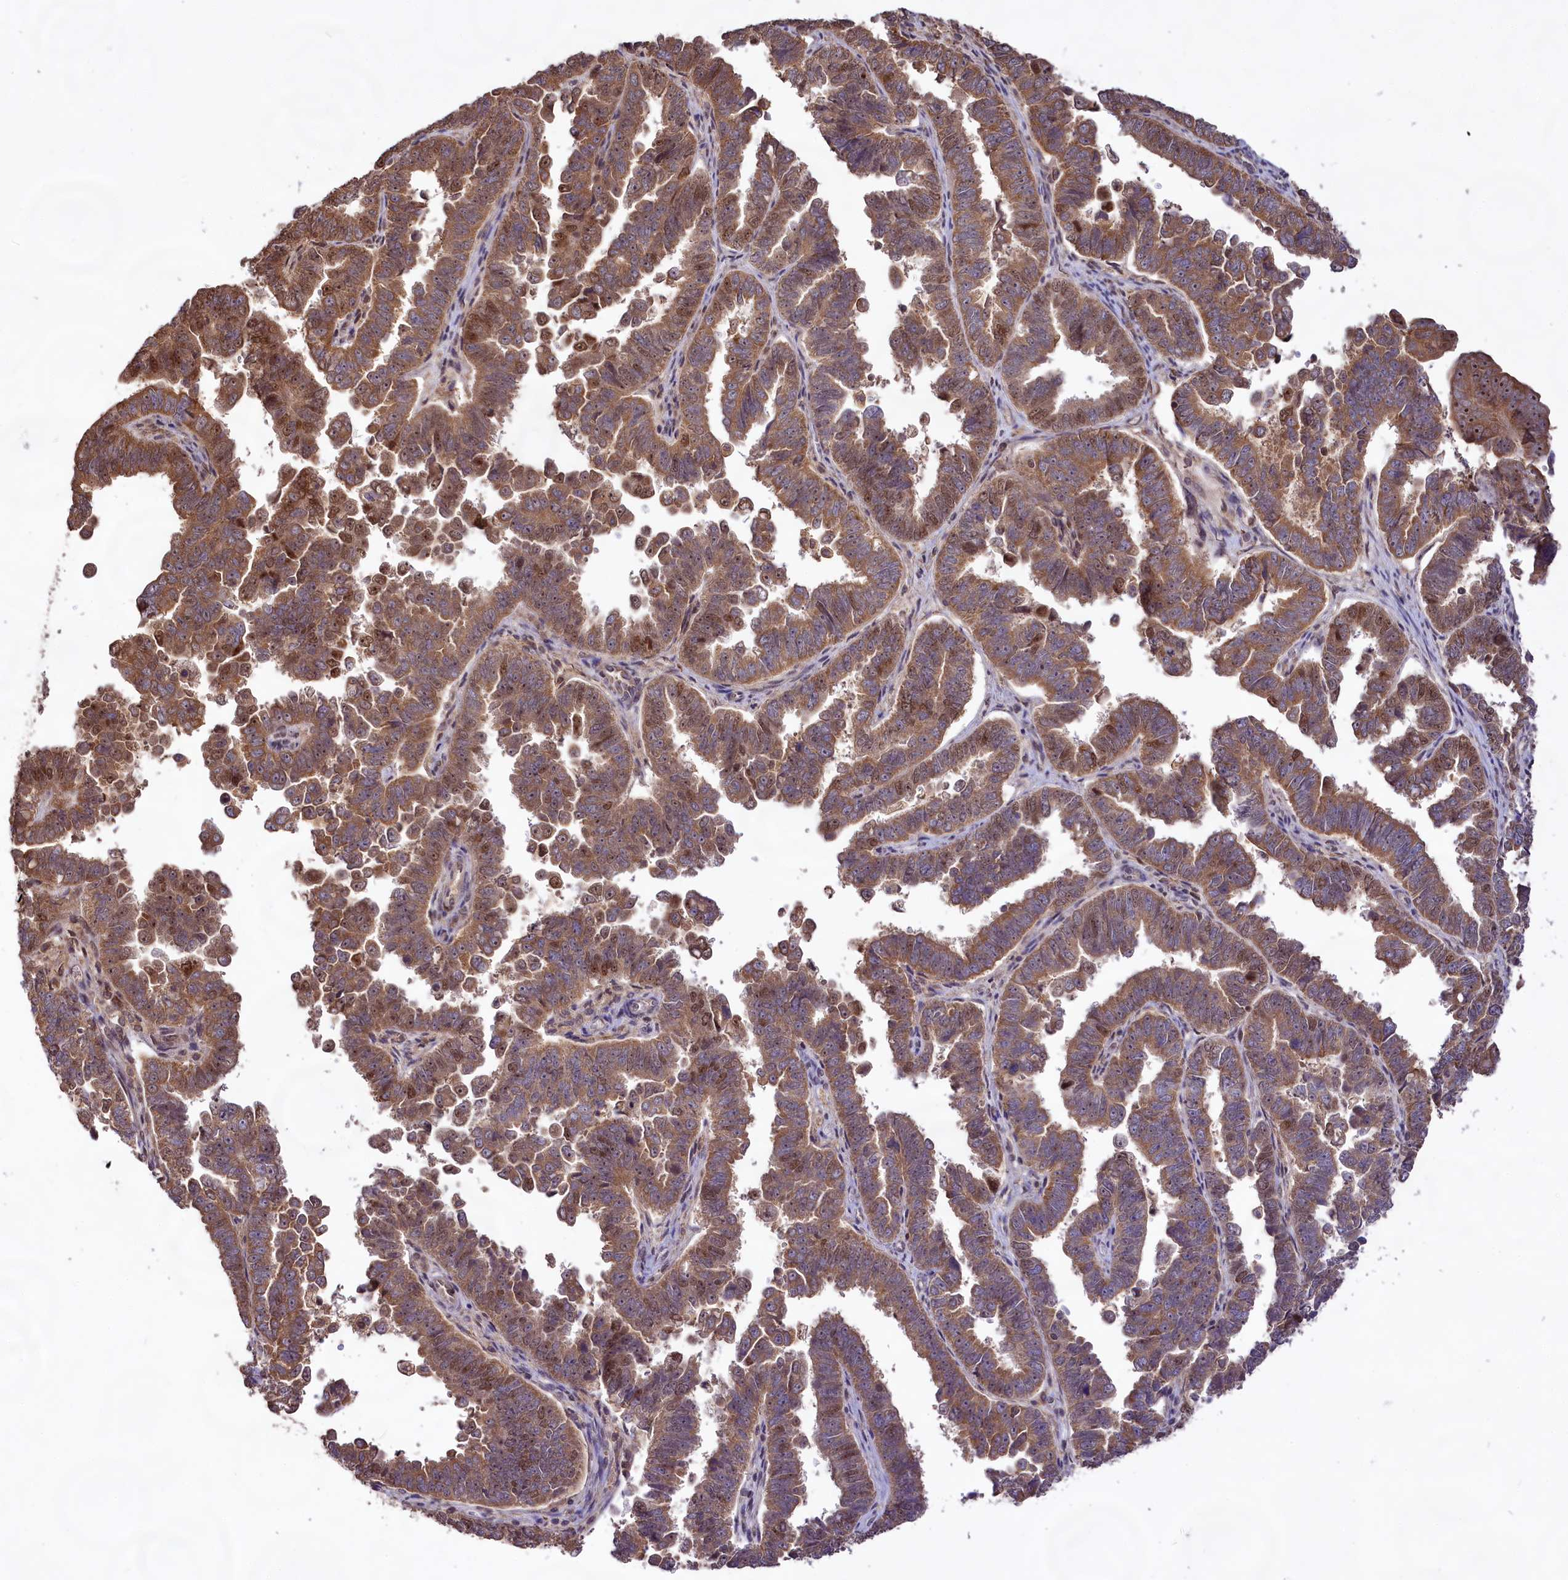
{"staining": {"intensity": "moderate", "quantity": ">75%", "location": "cytoplasmic/membranous,nuclear"}, "tissue": "endometrial cancer", "cell_type": "Tumor cells", "image_type": "cancer", "snomed": [{"axis": "morphology", "description": "Adenocarcinoma, NOS"}, {"axis": "topography", "description": "Endometrium"}], "caption": "IHC of endometrial cancer demonstrates medium levels of moderate cytoplasmic/membranous and nuclear positivity in approximately >75% of tumor cells.", "gene": "RRP8", "patient": {"sex": "female", "age": 75}}